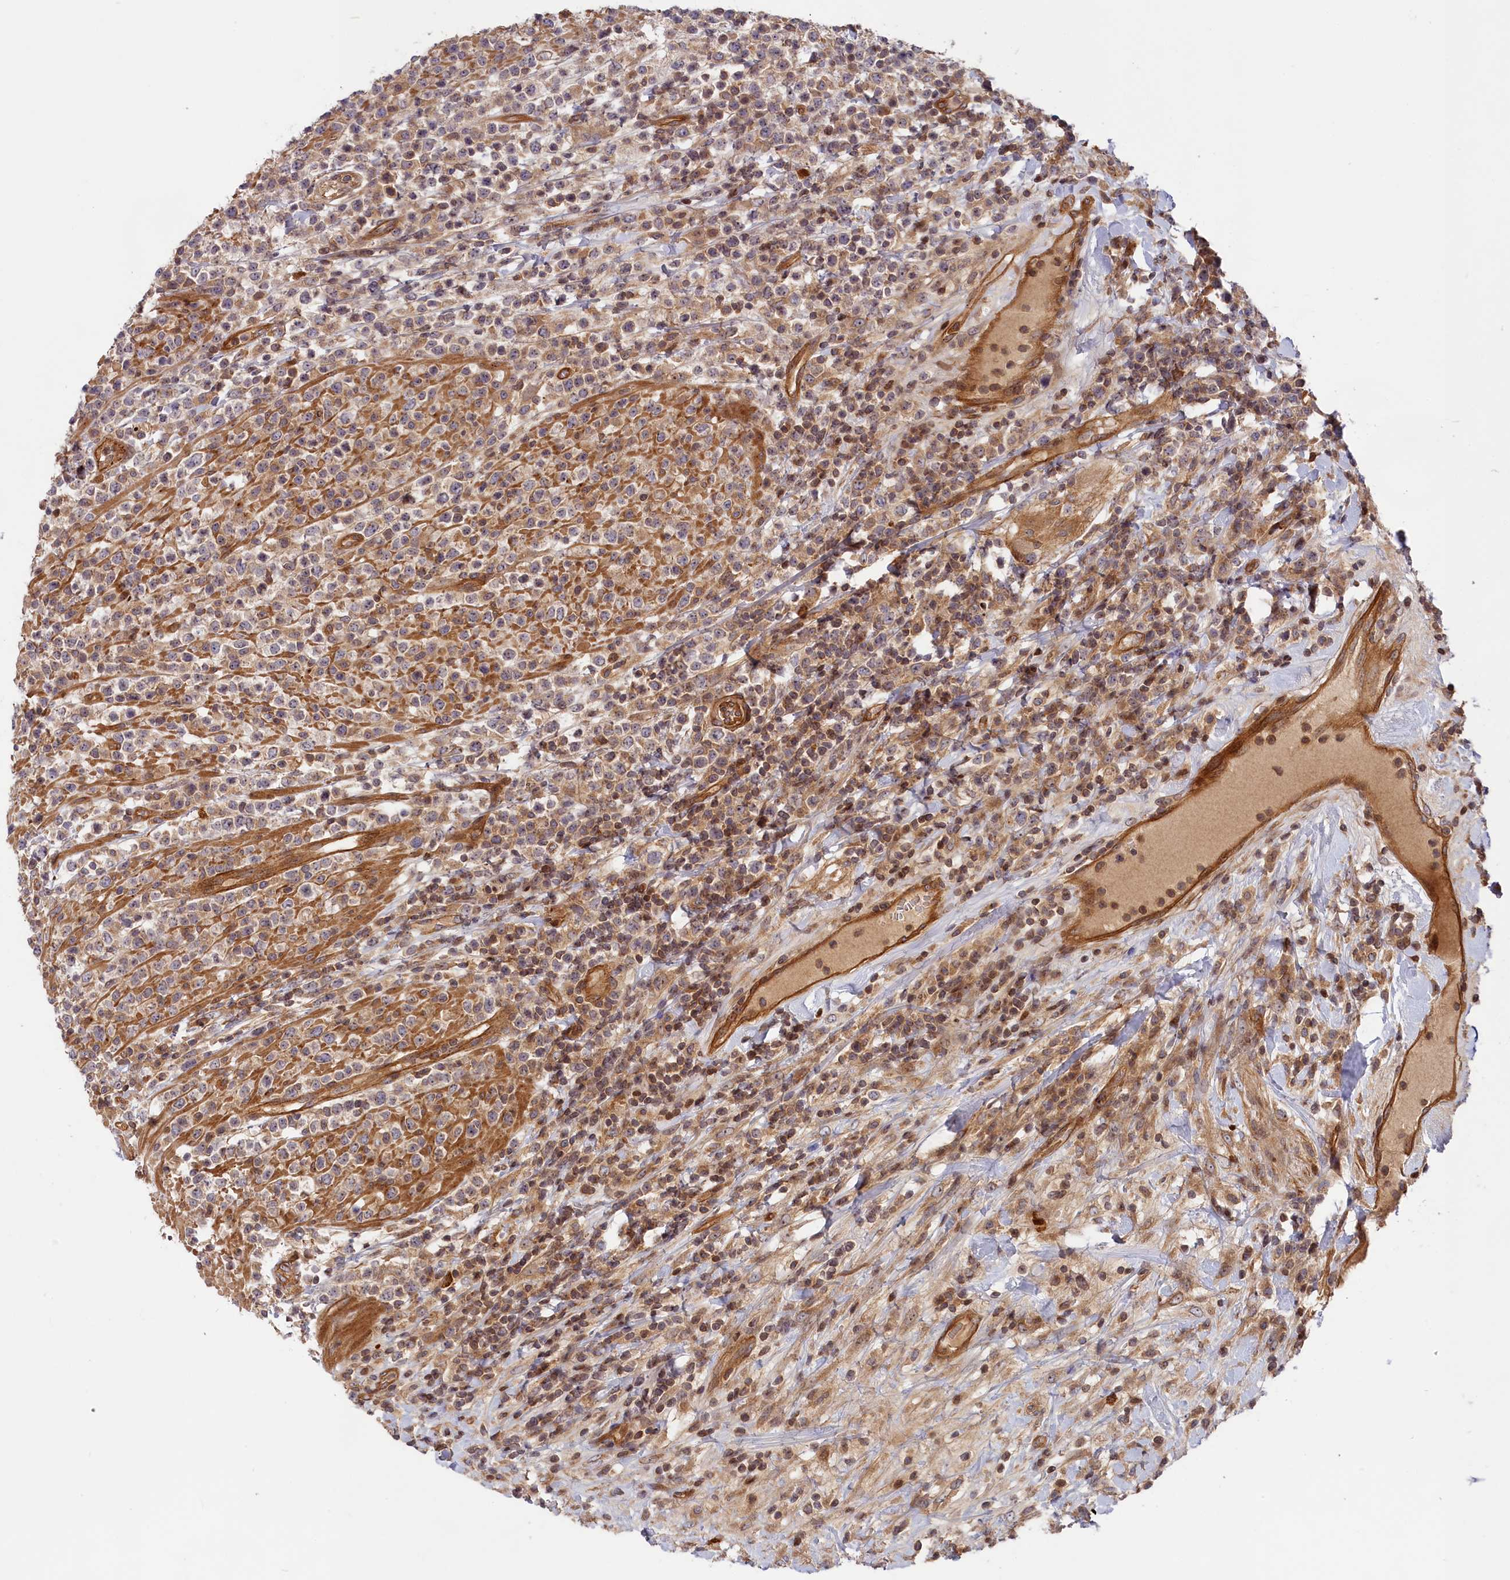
{"staining": {"intensity": "negative", "quantity": "none", "location": "none"}, "tissue": "lymphoma", "cell_type": "Tumor cells", "image_type": "cancer", "snomed": [{"axis": "morphology", "description": "Malignant lymphoma, non-Hodgkin's type, High grade"}, {"axis": "topography", "description": "Colon"}], "caption": "High-grade malignant lymphoma, non-Hodgkin's type was stained to show a protein in brown. There is no significant staining in tumor cells.", "gene": "CEP44", "patient": {"sex": "female", "age": 53}}